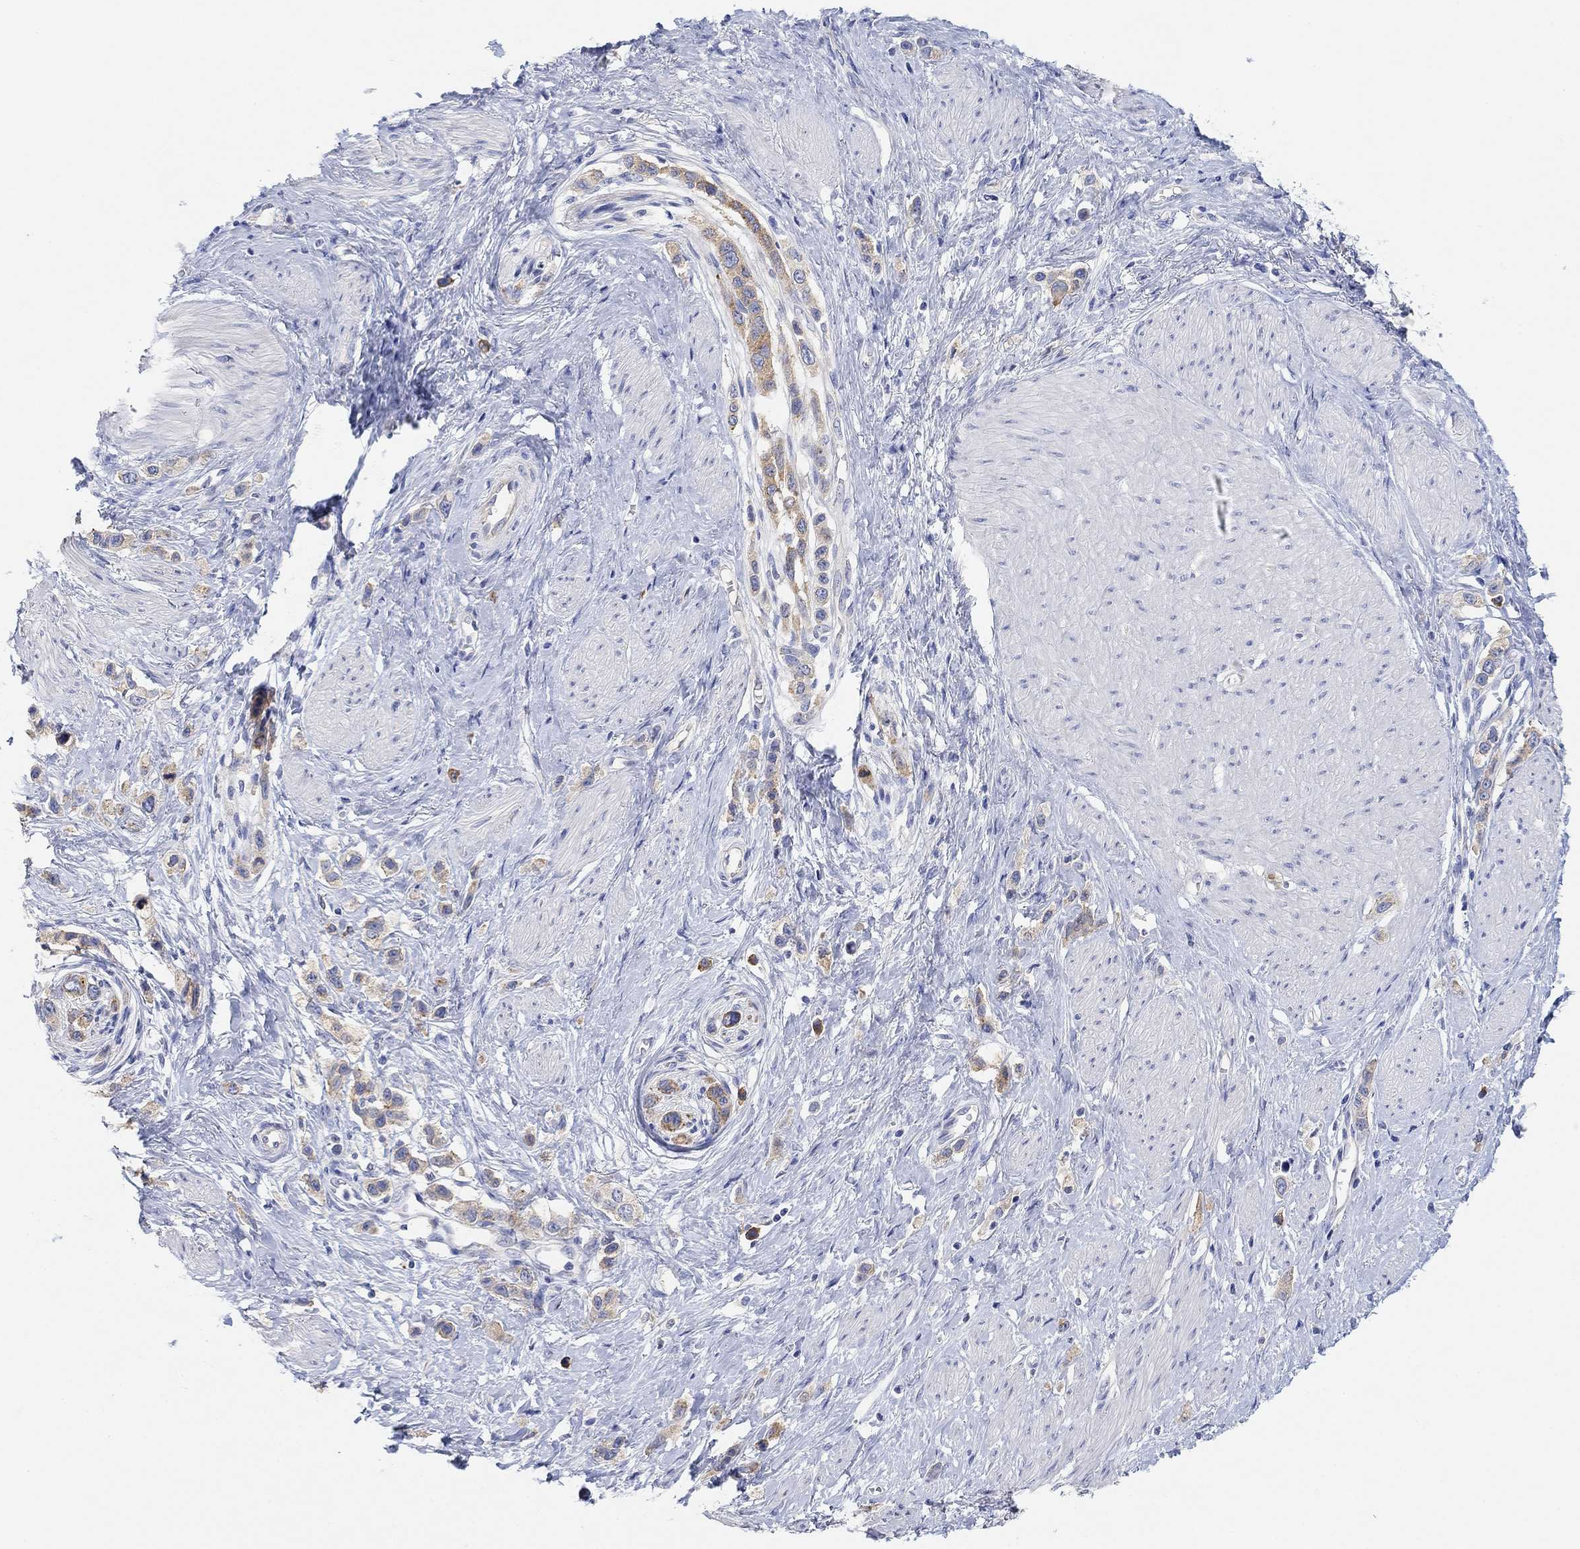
{"staining": {"intensity": "weak", "quantity": ">75%", "location": "cytoplasmic/membranous"}, "tissue": "stomach cancer", "cell_type": "Tumor cells", "image_type": "cancer", "snomed": [{"axis": "morphology", "description": "Normal tissue, NOS"}, {"axis": "morphology", "description": "Adenocarcinoma, NOS"}, {"axis": "morphology", "description": "Adenocarcinoma, High grade"}, {"axis": "topography", "description": "Stomach, upper"}, {"axis": "topography", "description": "Stomach"}], "caption": "Human stomach cancer stained for a protein (brown) demonstrates weak cytoplasmic/membranous positive expression in approximately >75% of tumor cells.", "gene": "RGS1", "patient": {"sex": "female", "age": 65}}